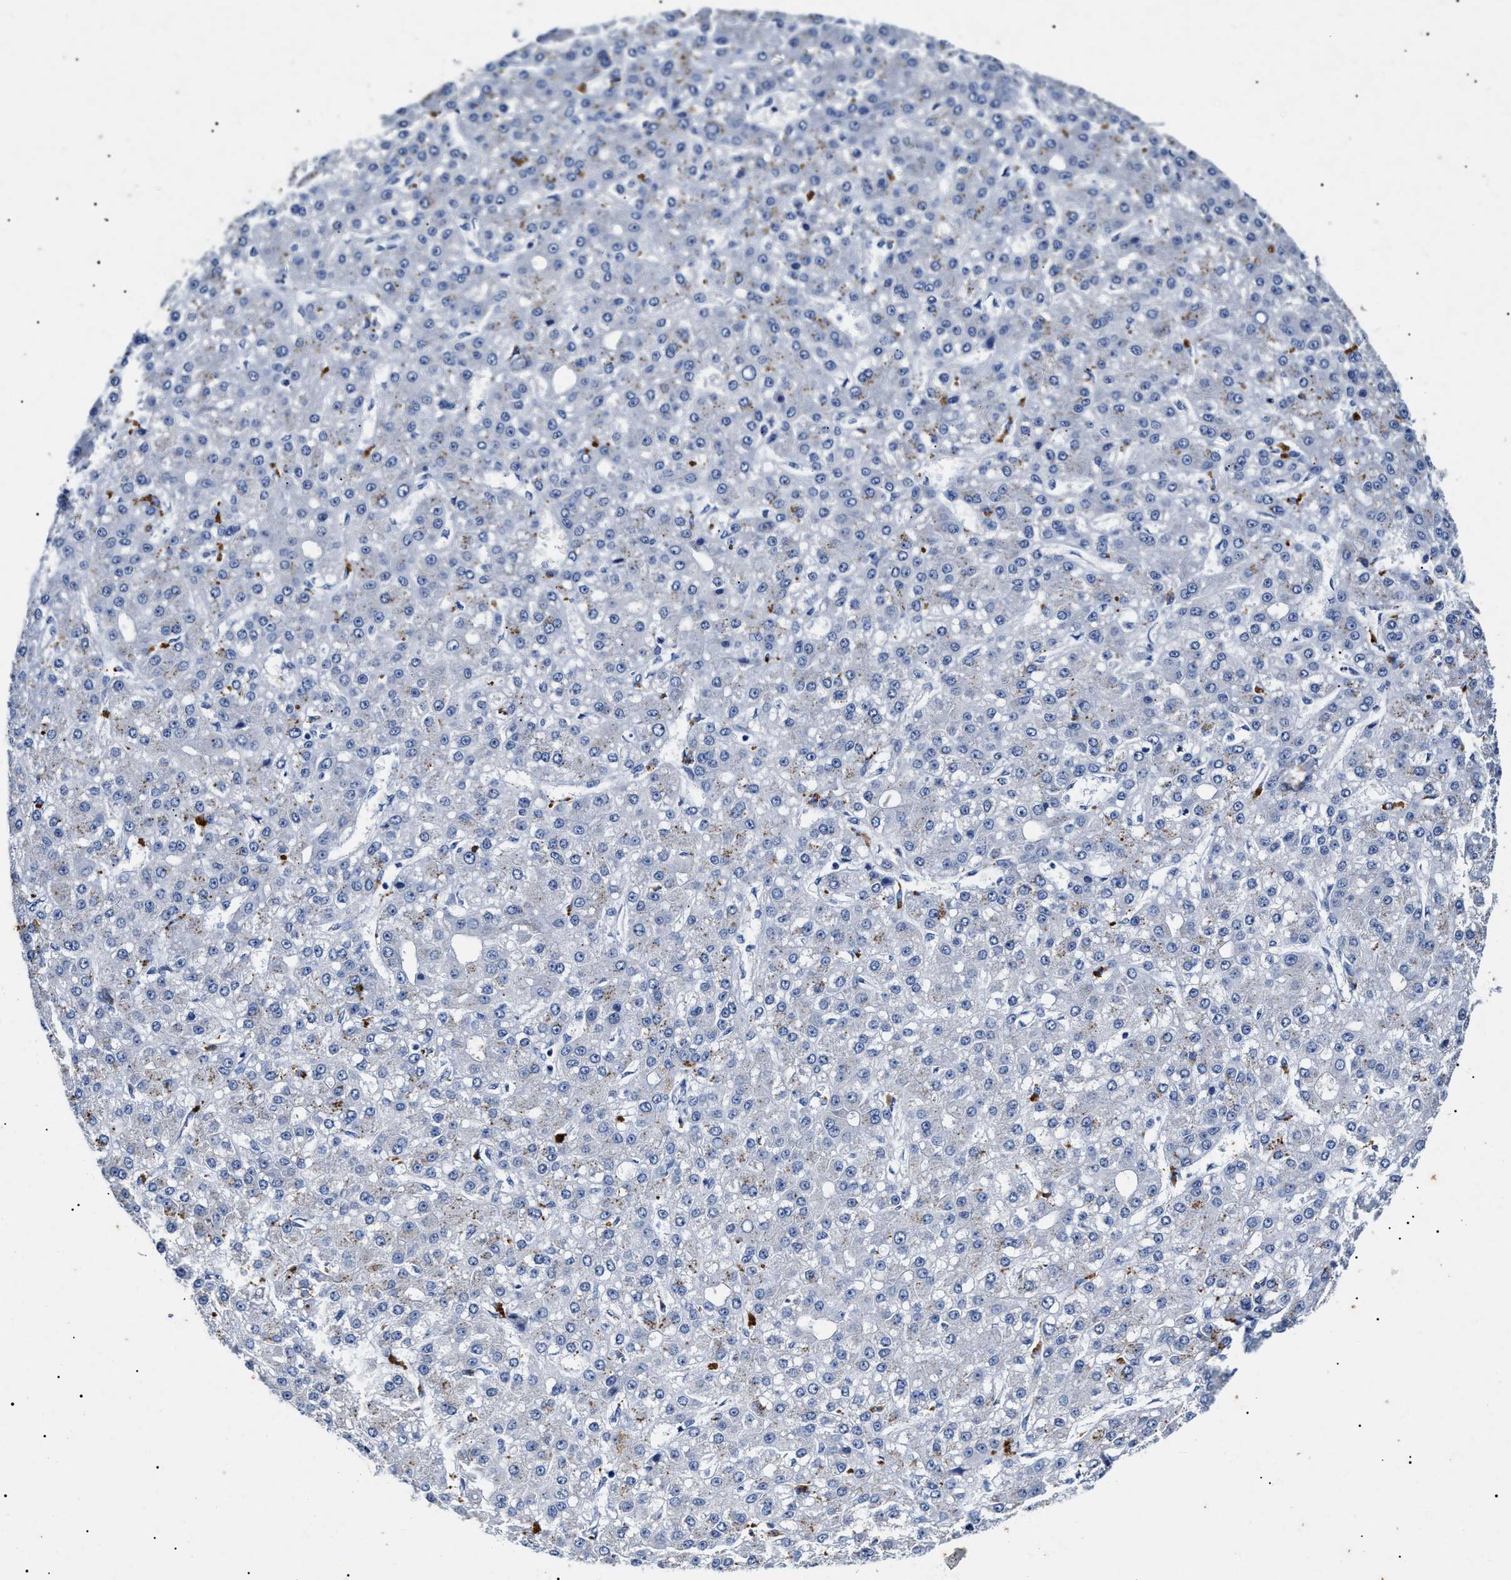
{"staining": {"intensity": "weak", "quantity": "<25%", "location": "cytoplasmic/membranous"}, "tissue": "liver cancer", "cell_type": "Tumor cells", "image_type": "cancer", "snomed": [{"axis": "morphology", "description": "Carcinoma, Hepatocellular, NOS"}, {"axis": "topography", "description": "Liver"}], "caption": "A micrograph of human liver hepatocellular carcinoma is negative for staining in tumor cells.", "gene": "LRRC8E", "patient": {"sex": "male", "age": 67}}